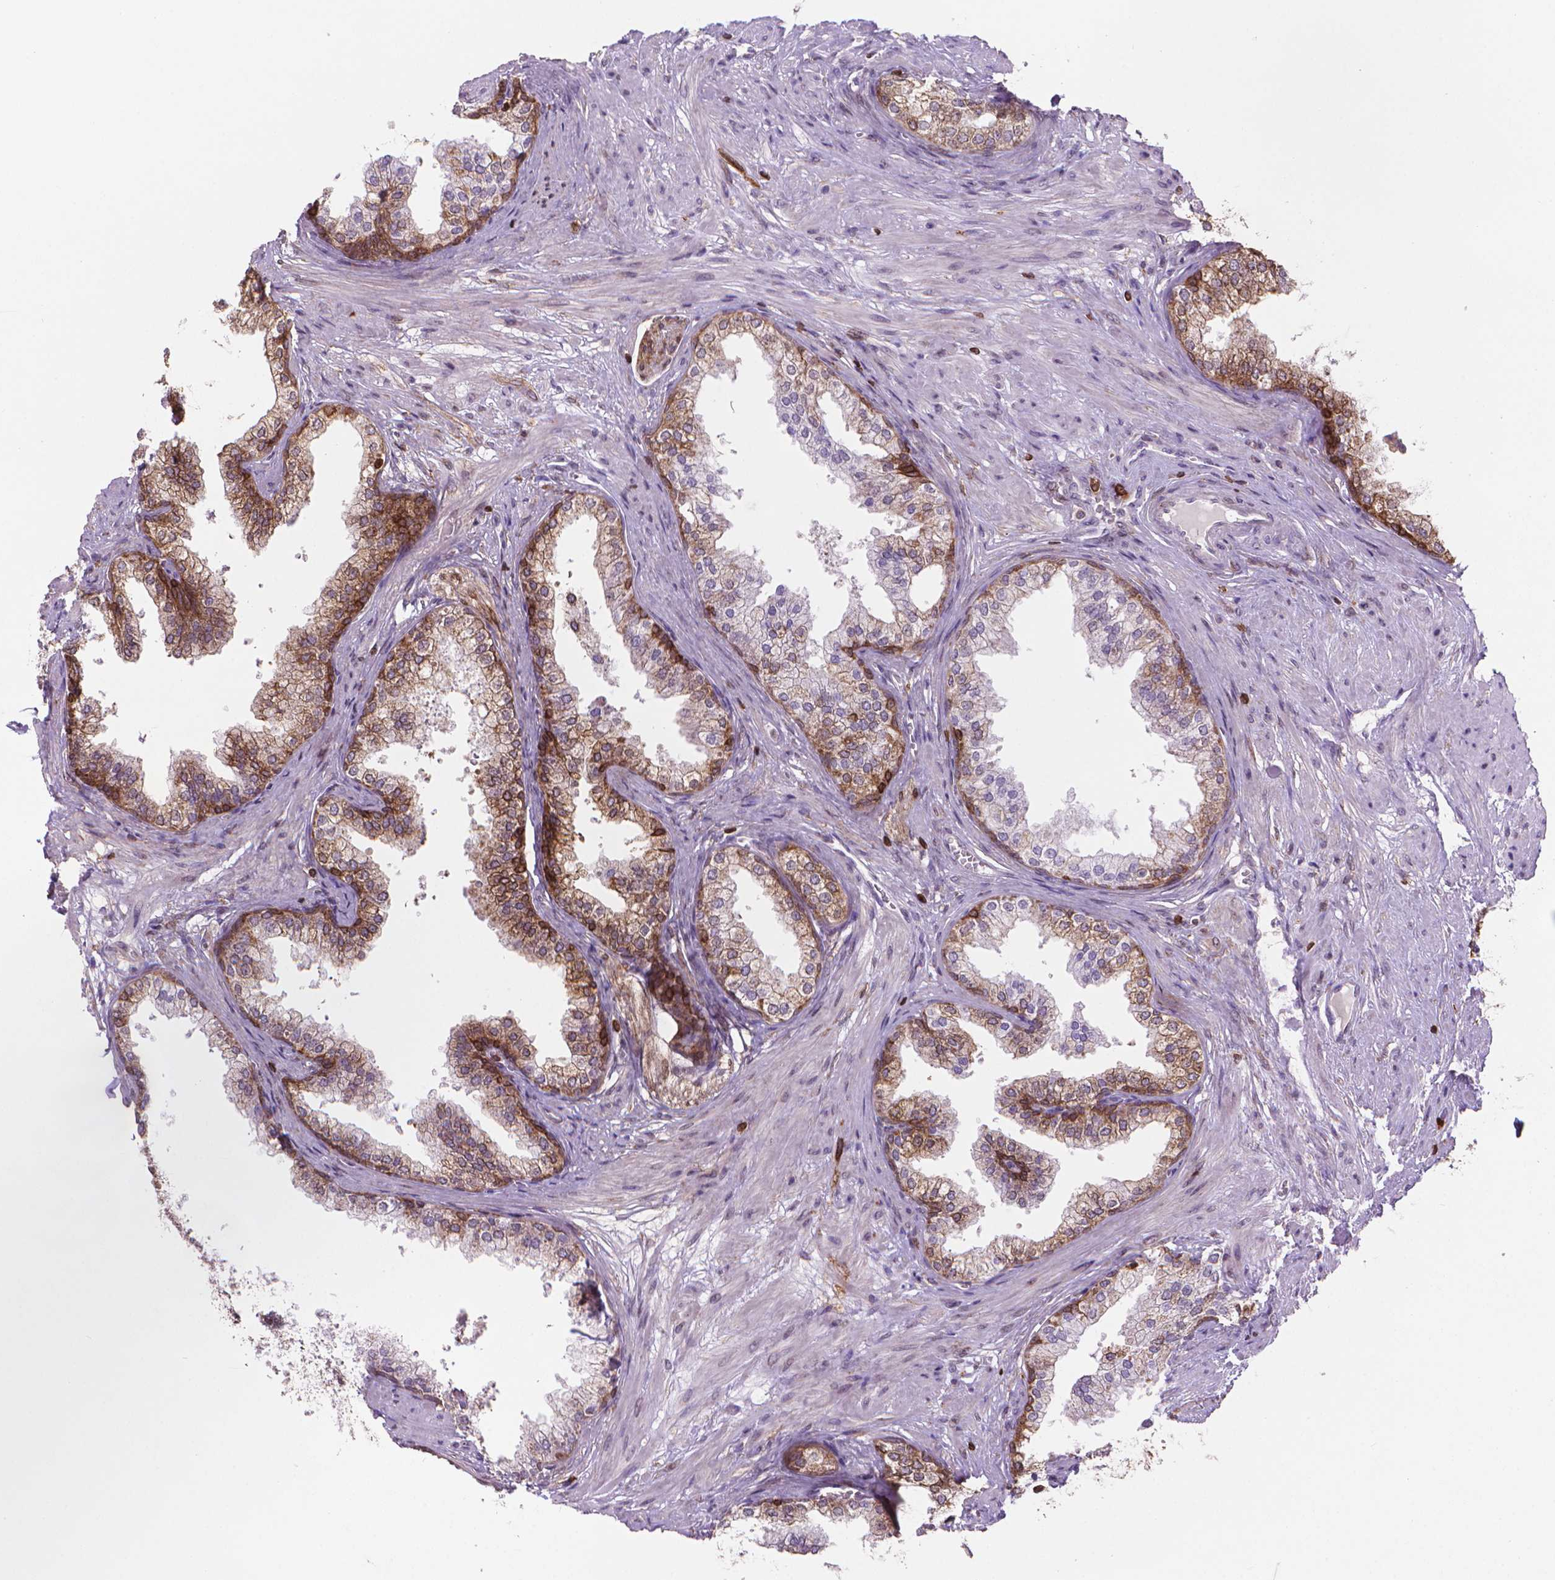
{"staining": {"intensity": "strong", "quantity": ">75%", "location": "cytoplasmic/membranous"}, "tissue": "prostate", "cell_type": "Glandular cells", "image_type": "normal", "snomed": [{"axis": "morphology", "description": "Normal tissue, NOS"}, {"axis": "topography", "description": "Prostate"}], "caption": "This image displays normal prostate stained with immunohistochemistry (IHC) to label a protein in brown. The cytoplasmic/membranous of glandular cells show strong positivity for the protein. Nuclei are counter-stained blue.", "gene": "BCL2", "patient": {"sex": "male", "age": 79}}